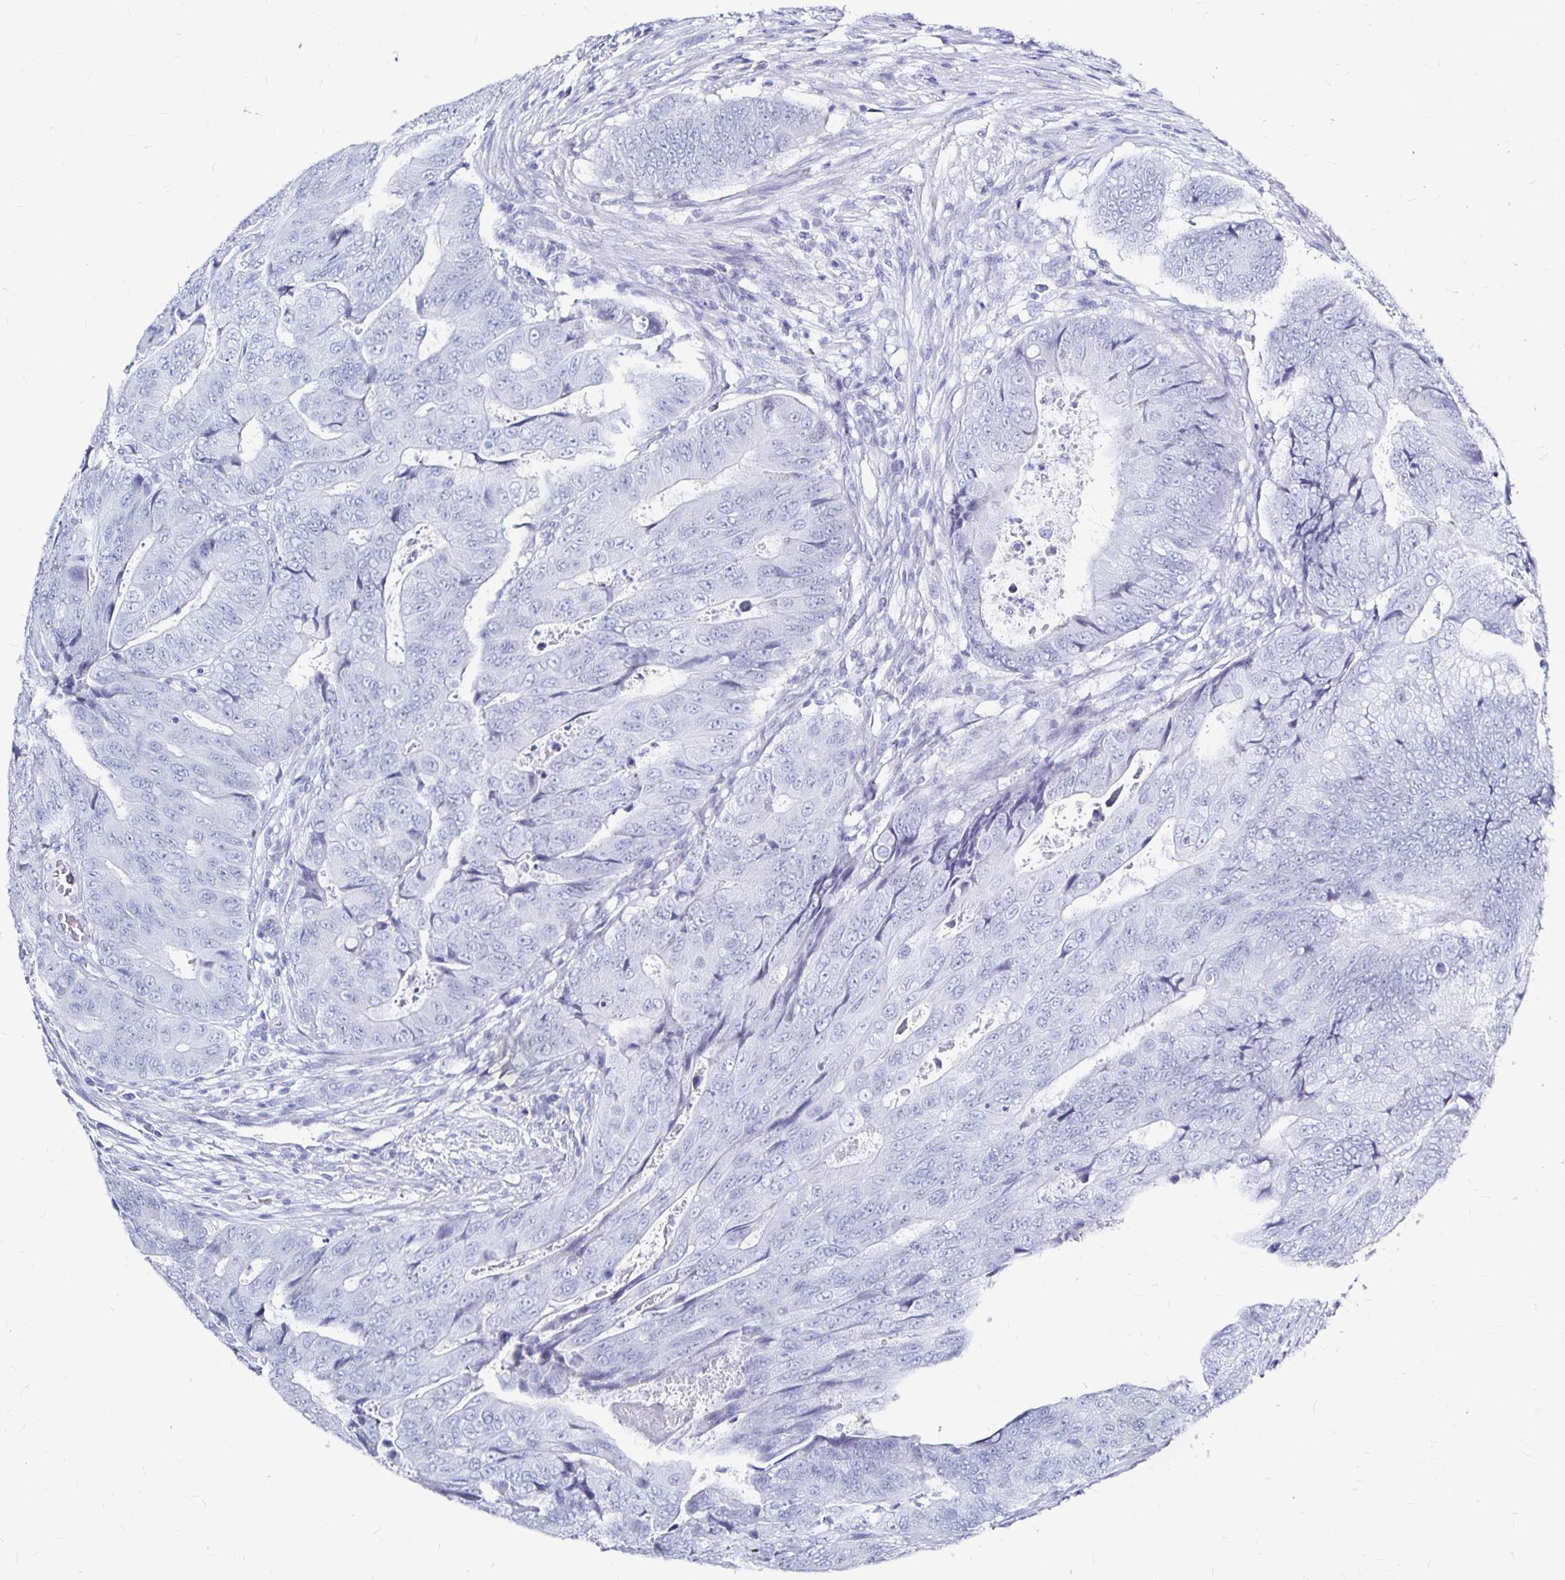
{"staining": {"intensity": "negative", "quantity": "none", "location": "none"}, "tissue": "colorectal cancer", "cell_type": "Tumor cells", "image_type": "cancer", "snomed": [{"axis": "morphology", "description": "Adenocarcinoma, NOS"}, {"axis": "topography", "description": "Colon"}], "caption": "This is an immunohistochemistry photomicrograph of colorectal cancer (adenocarcinoma). There is no staining in tumor cells.", "gene": "LUZP4", "patient": {"sex": "female", "age": 48}}